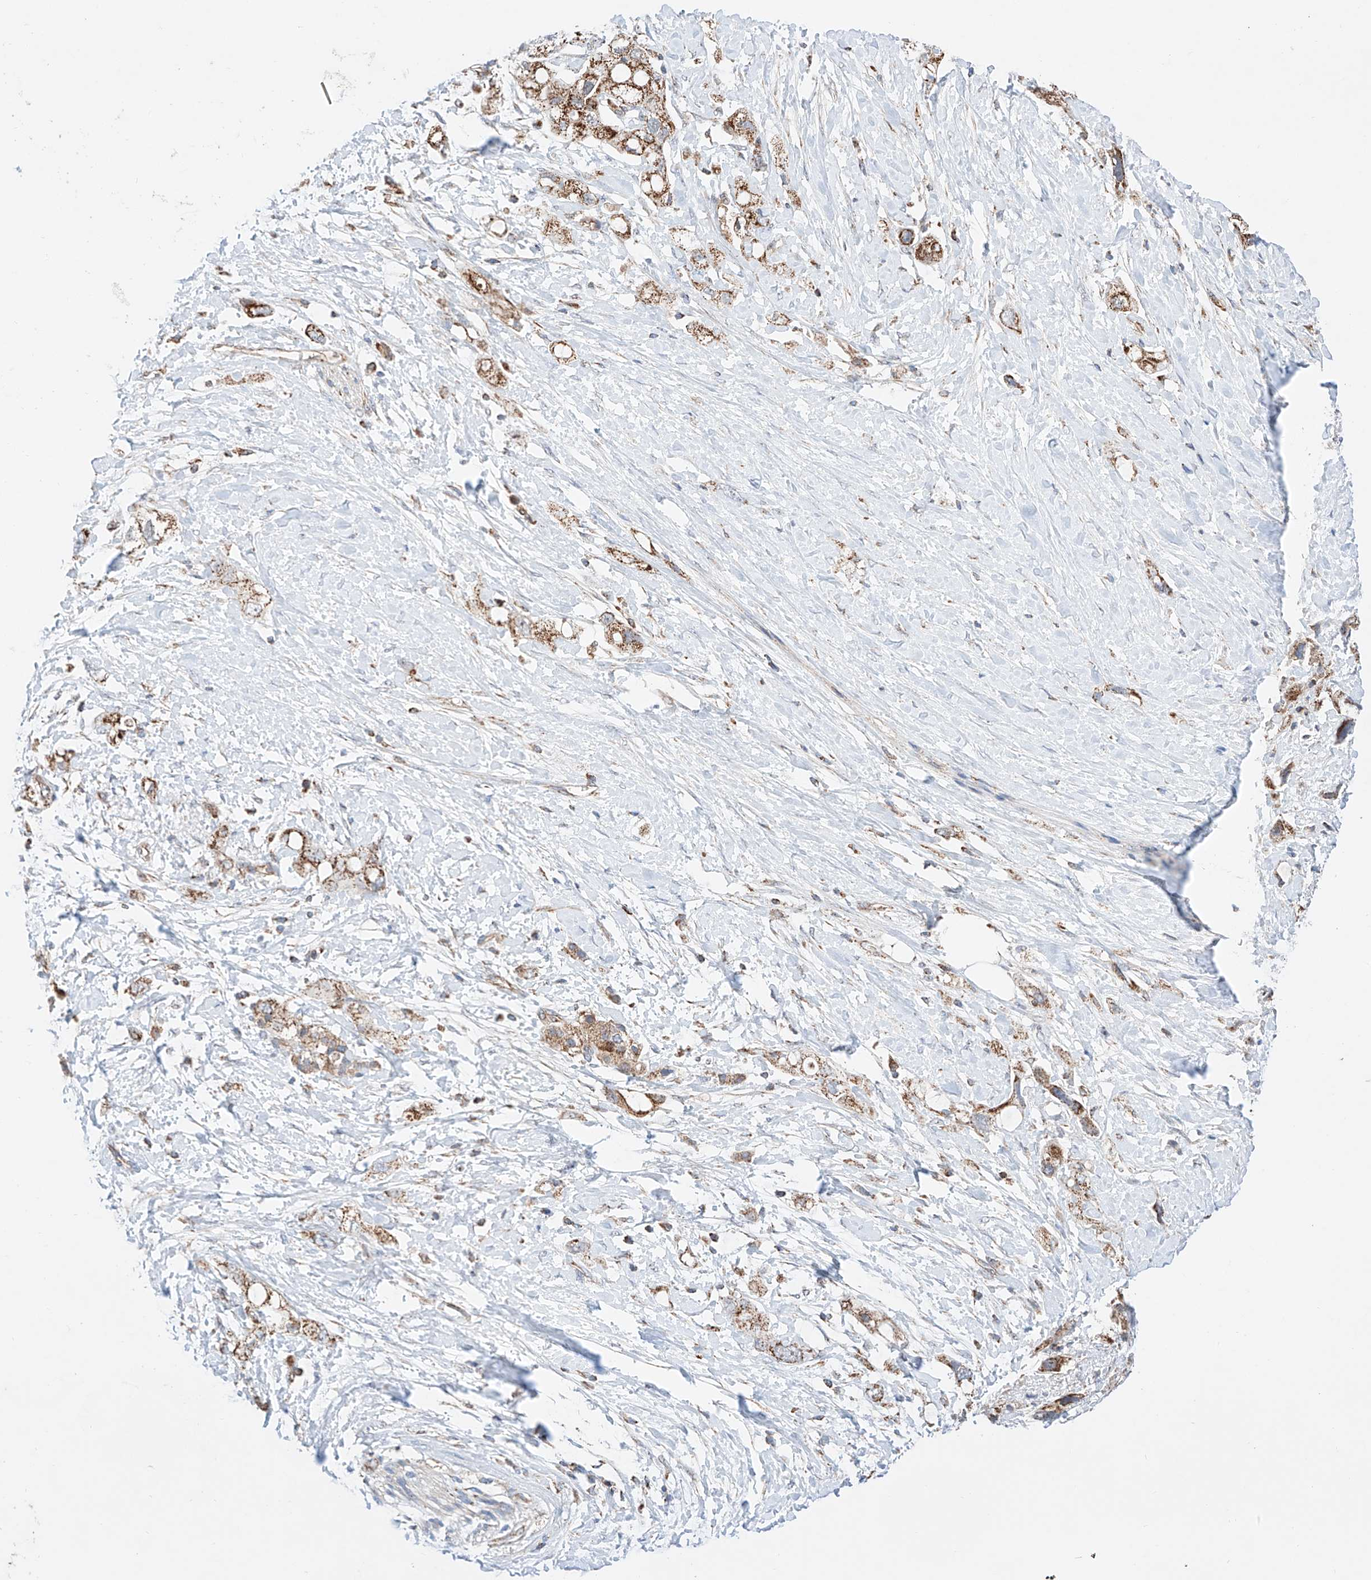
{"staining": {"intensity": "moderate", "quantity": ">75%", "location": "cytoplasmic/membranous"}, "tissue": "pancreatic cancer", "cell_type": "Tumor cells", "image_type": "cancer", "snomed": [{"axis": "morphology", "description": "Adenocarcinoma, NOS"}, {"axis": "topography", "description": "Pancreas"}], "caption": "Immunohistochemistry of pancreatic cancer displays medium levels of moderate cytoplasmic/membranous staining in about >75% of tumor cells. (DAB (3,3'-diaminobenzidine) IHC, brown staining for protein, blue staining for nuclei).", "gene": "KTI12", "patient": {"sex": "female", "age": 56}}